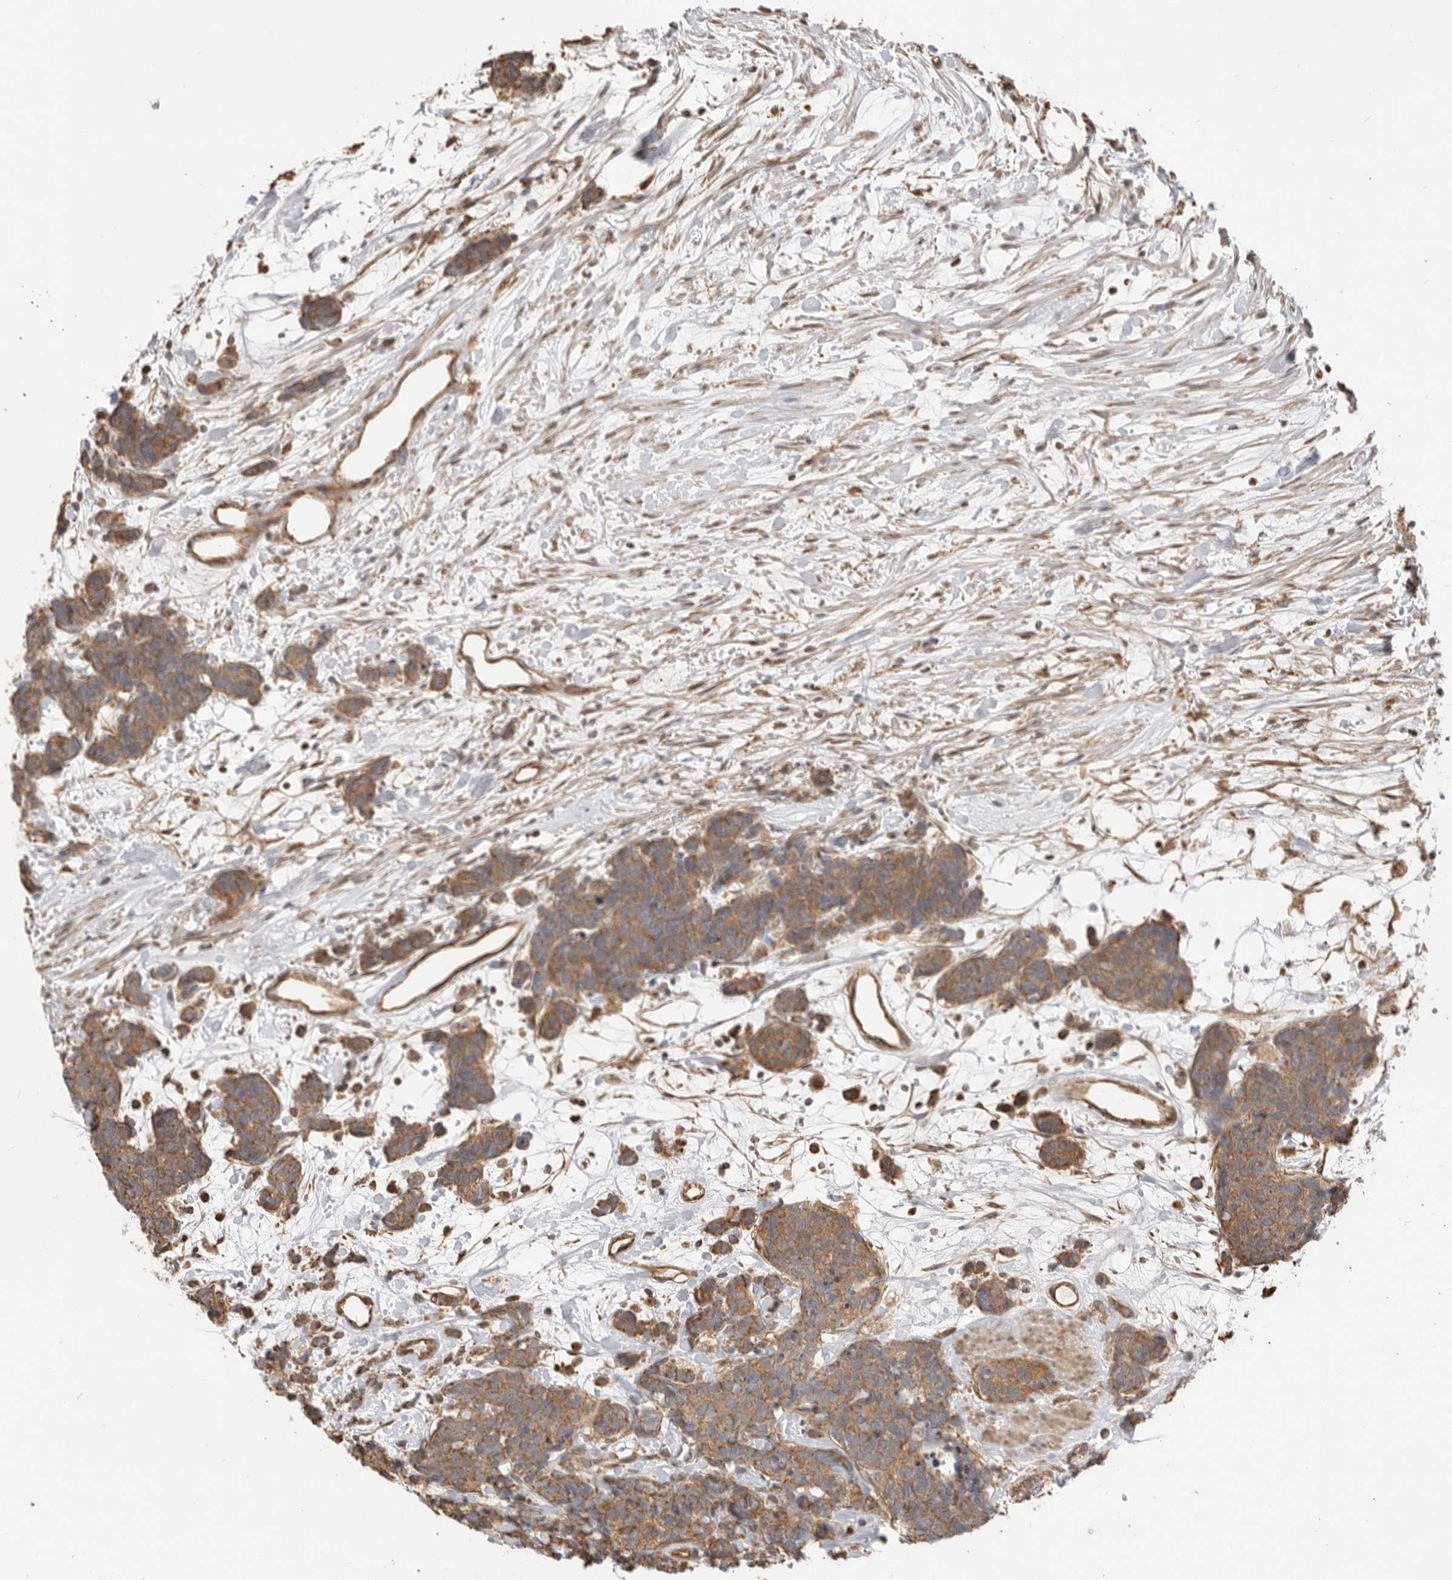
{"staining": {"intensity": "moderate", "quantity": ">75%", "location": "cytoplasmic/membranous"}, "tissue": "carcinoid", "cell_type": "Tumor cells", "image_type": "cancer", "snomed": [{"axis": "morphology", "description": "Carcinoma, NOS"}, {"axis": "morphology", "description": "Carcinoid, malignant, NOS"}, {"axis": "topography", "description": "Urinary bladder"}], "caption": "Protein analysis of malignant carcinoid tissue exhibits moderate cytoplasmic/membranous expression in about >75% of tumor cells. The protein is stained brown, and the nuclei are stained in blue (DAB (3,3'-diaminobenzidine) IHC with brightfield microscopy, high magnification).", "gene": "DPH7", "patient": {"sex": "male", "age": 57}}